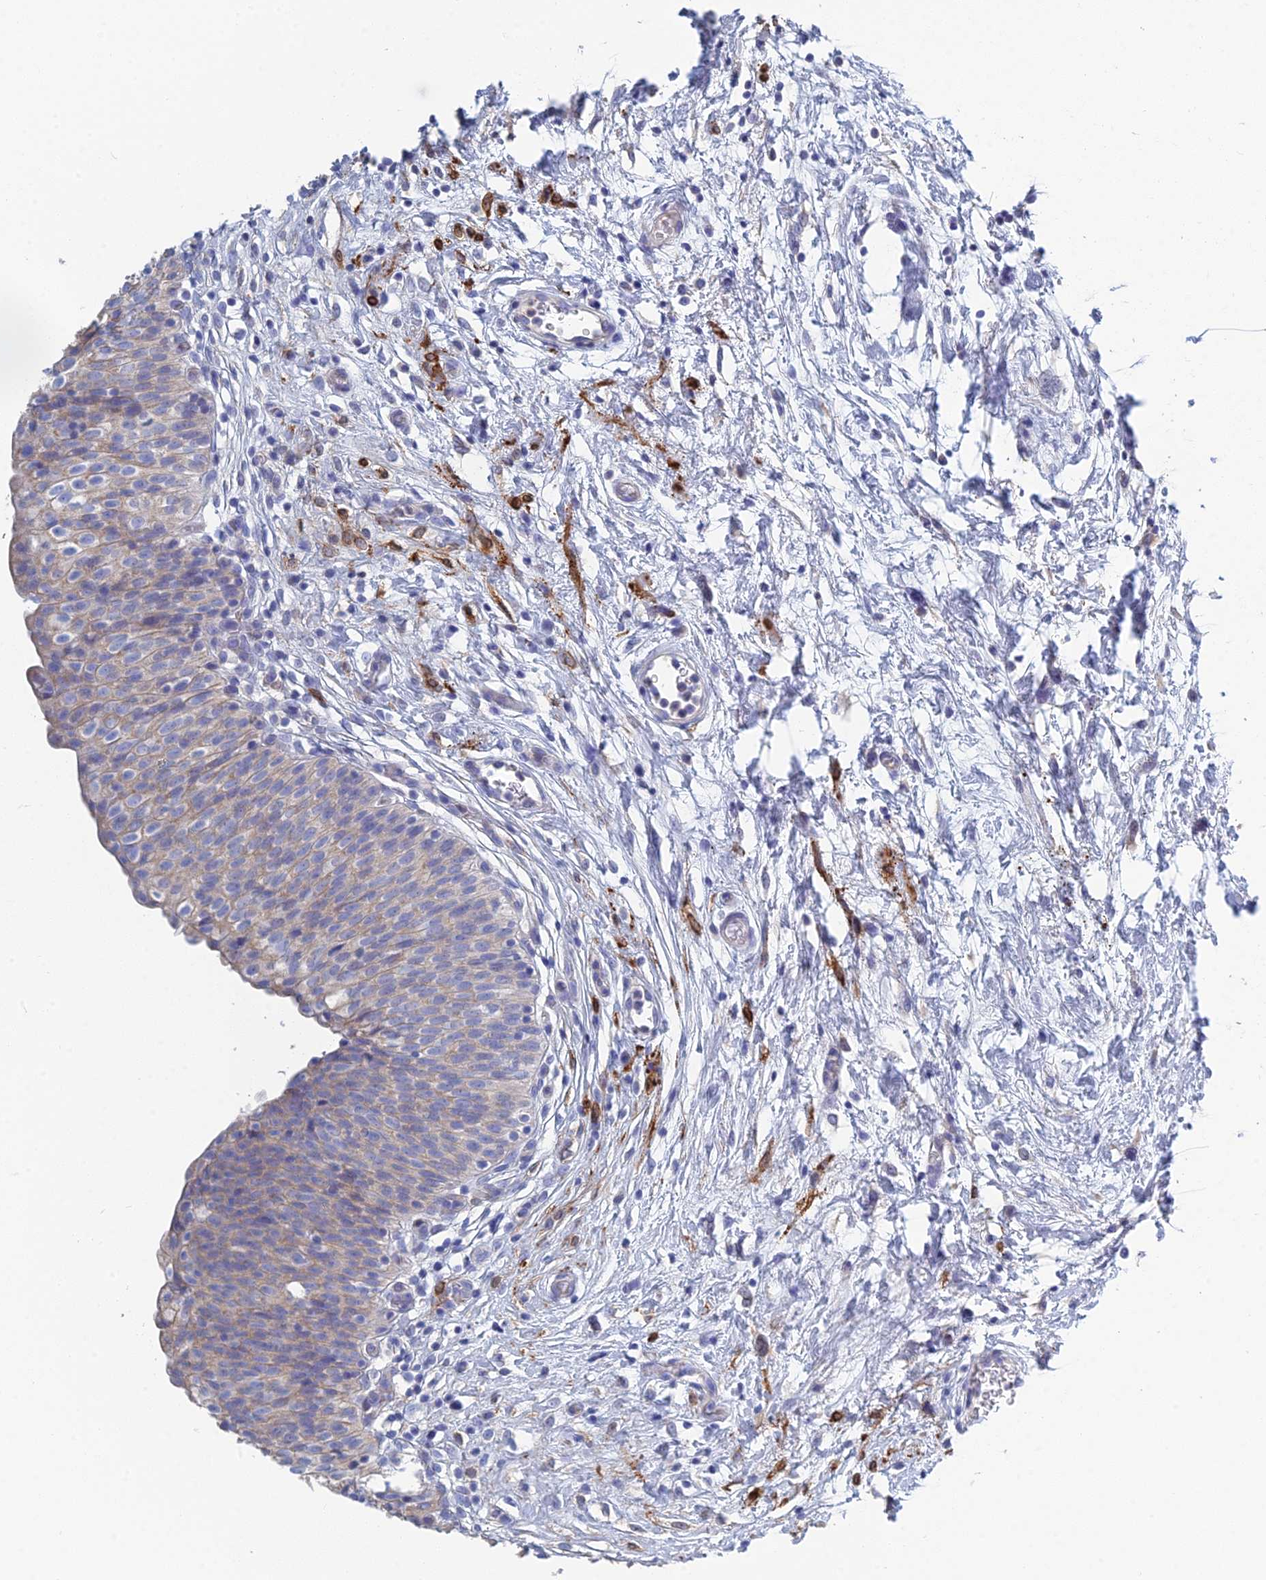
{"staining": {"intensity": "weak", "quantity": "25%-75%", "location": "cytoplasmic/membranous"}, "tissue": "urinary bladder", "cell_type": "Urothelial cells", "image_type": "normal", "snomed": [{"axis": "morphology", "description": "Normal tissue, NOS"}, {"axis": "topography", "description": "Urinary bladder"}], "caption": "Immunohistochemistry (IHC) image of normal urinary bladder stained for a protein (brown), which exhibits low levels of weak cytoplasmic/membranous positivity in about 25%-75% of urothelial cells.", "gene": "PCDHA8", "patient": {"sex": "male", "age": 55}}